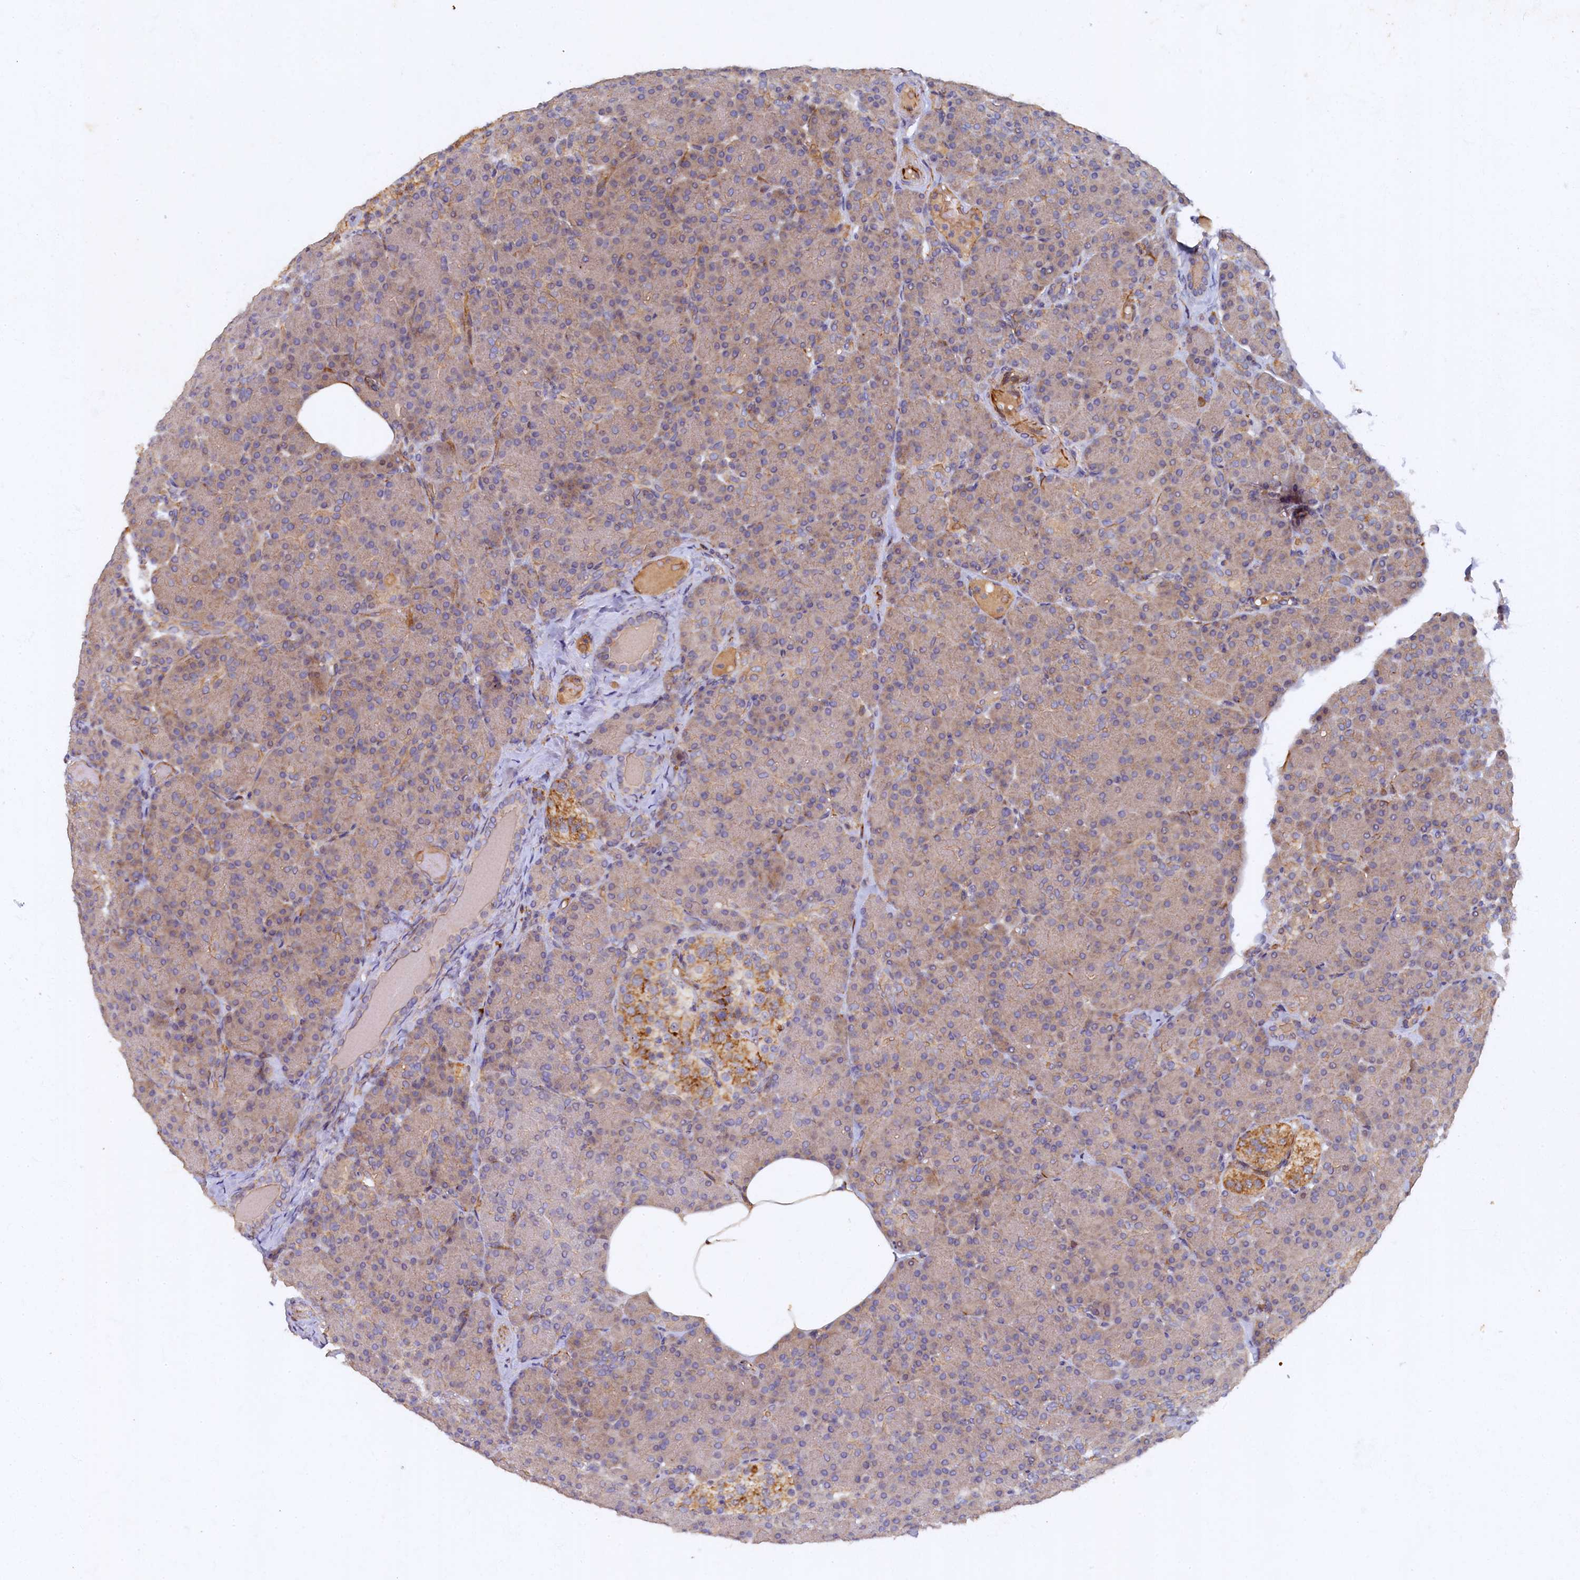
{"staining": {"intensity": "weak", "quantity": ">75%", "location": "cytoplasmic/membranous"}, "tissue": "pancreas", "cell_type": "Exocrine glandular cells", "image_type": "normal", "snomed": [{"axis": "morphology", "description": "Normal tissue, NOS"}, {"axis": "topography", "description": "Pancreas"}], "caption": "A histopathology image of human pancreas stained for a protein shows weak cytoplasmic/membranous brown staining in exocrine glandular cells.", "gene": "ARL11", "patient": {"sex": "female", "age": 43}}